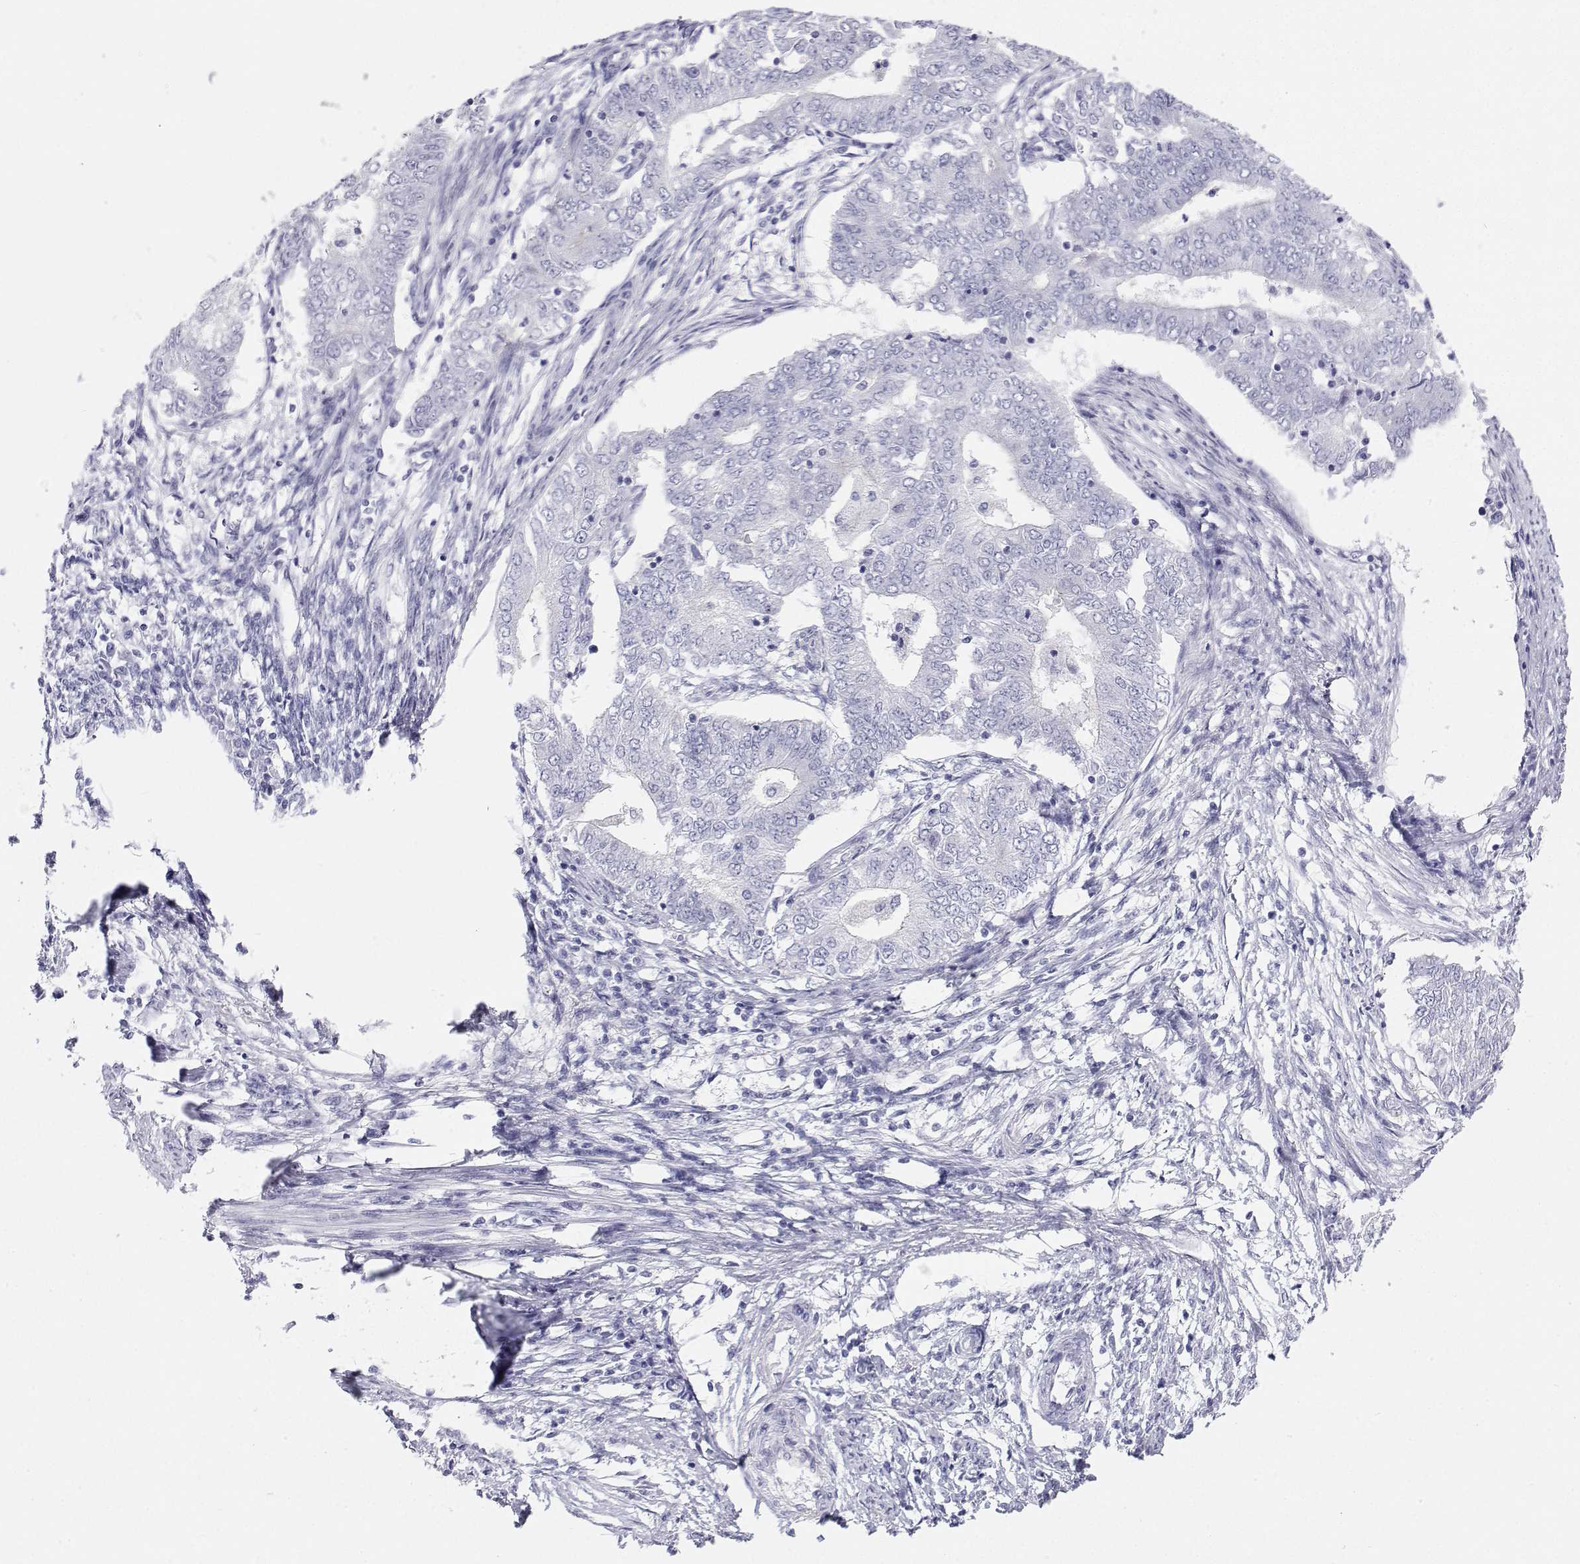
{"staining": {"intensity": "negative", "quantity": "none", "location": "none"}, "tissue": "endometrial cancer", "cell_type": "Tumor cells", "image_type": "cancer", "snomed": [{"axis": "morphology", "description": "Adenocarcinoma, NOS"}, {"axis": "topography", "description": "Endometrium"}], "caption": "This is an immunohistochemistry (IHC) histopathology image of human adenocarcinoma (endometrial). There is no positivity in tumor cells.", "gene": "BHMT", "patient": {"sex": "female", "age": 62}}